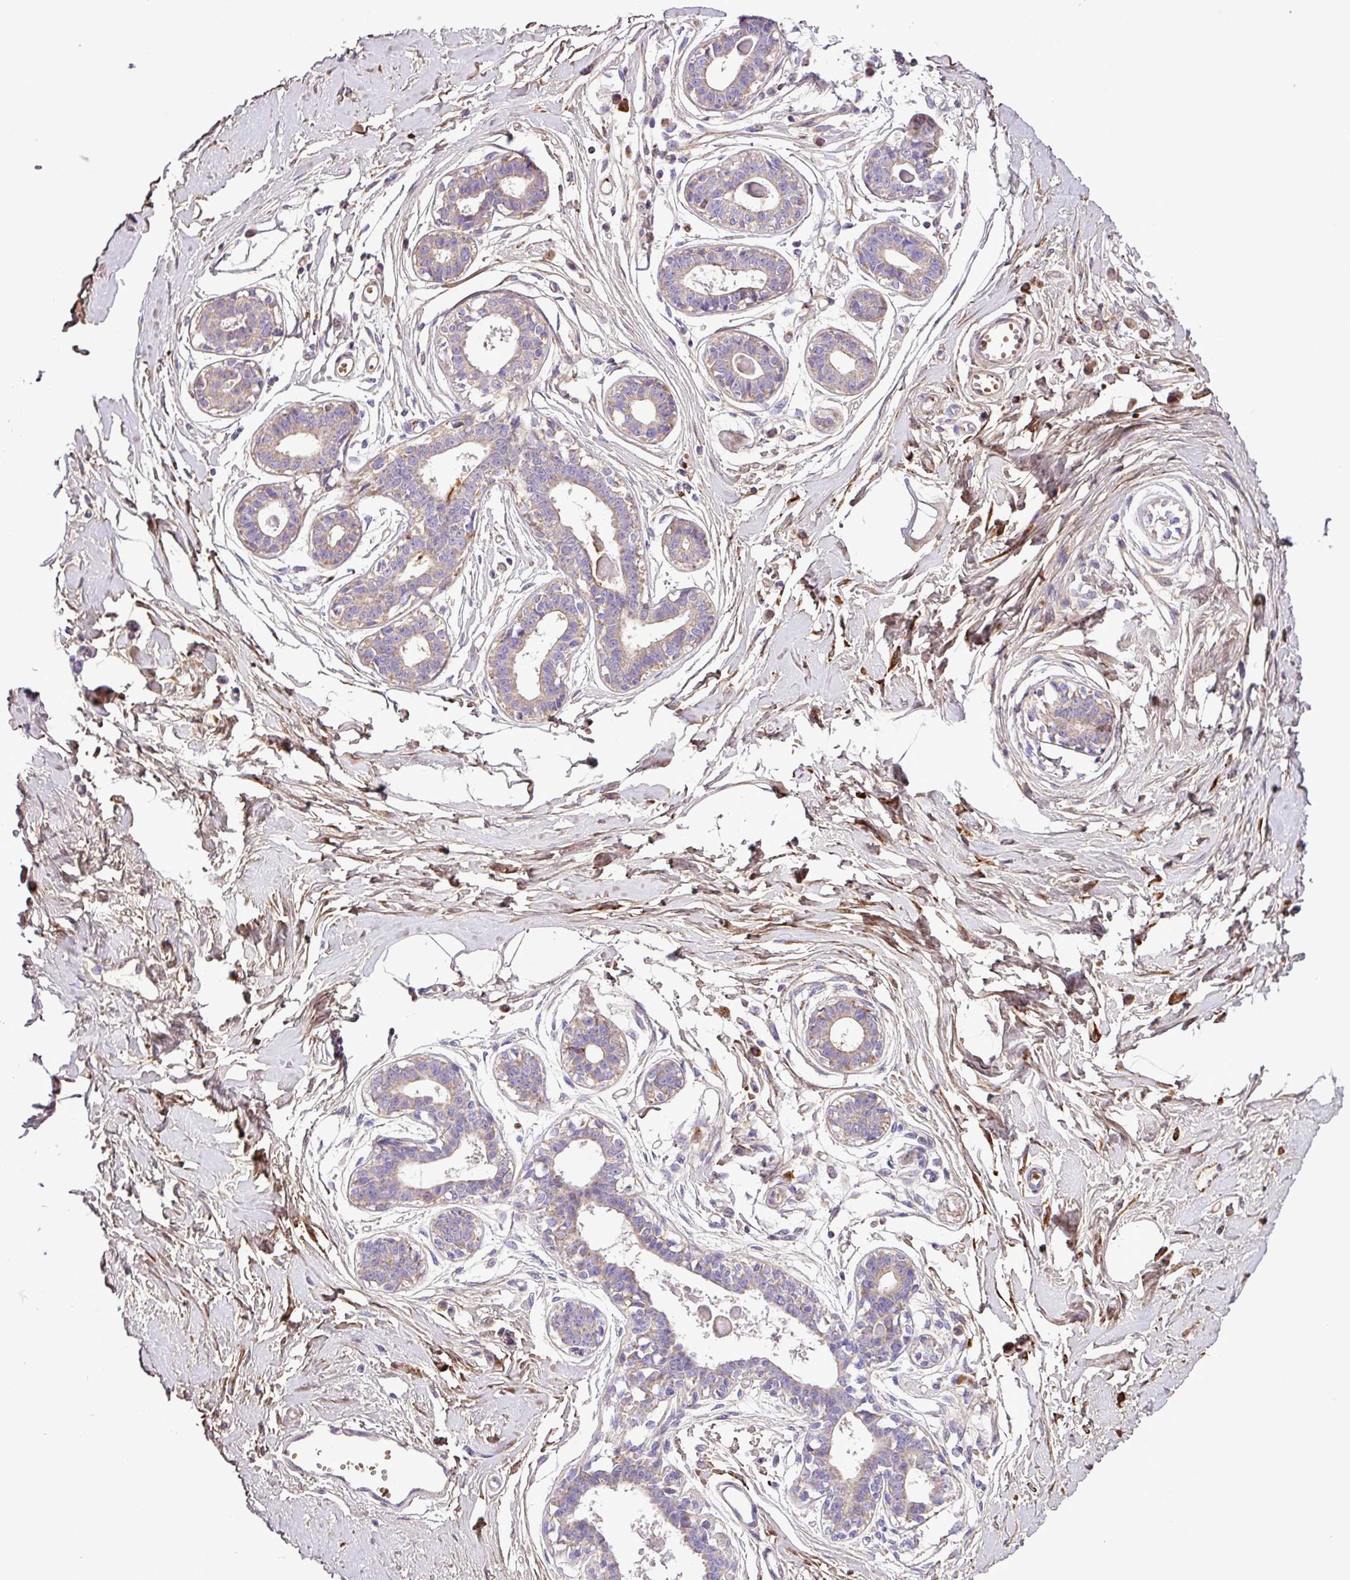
{"staining": {"intensity": "negative", "quantity": "none", "location": "none"}, "tissue": "breast", "cell_type": "Adipocytes", "image_type": "normal", "snomed": [{"axis": "morphology", "description": "Normal tissue, NOS"}, {"axis": "topography", "description": "Breast"}], "caption": "Human breast stained for a protein using immunohistochemistry shows no positivity in adipocytes.", "gene": "FAM183A", "patient": {"sex": "female", "age": 45}}